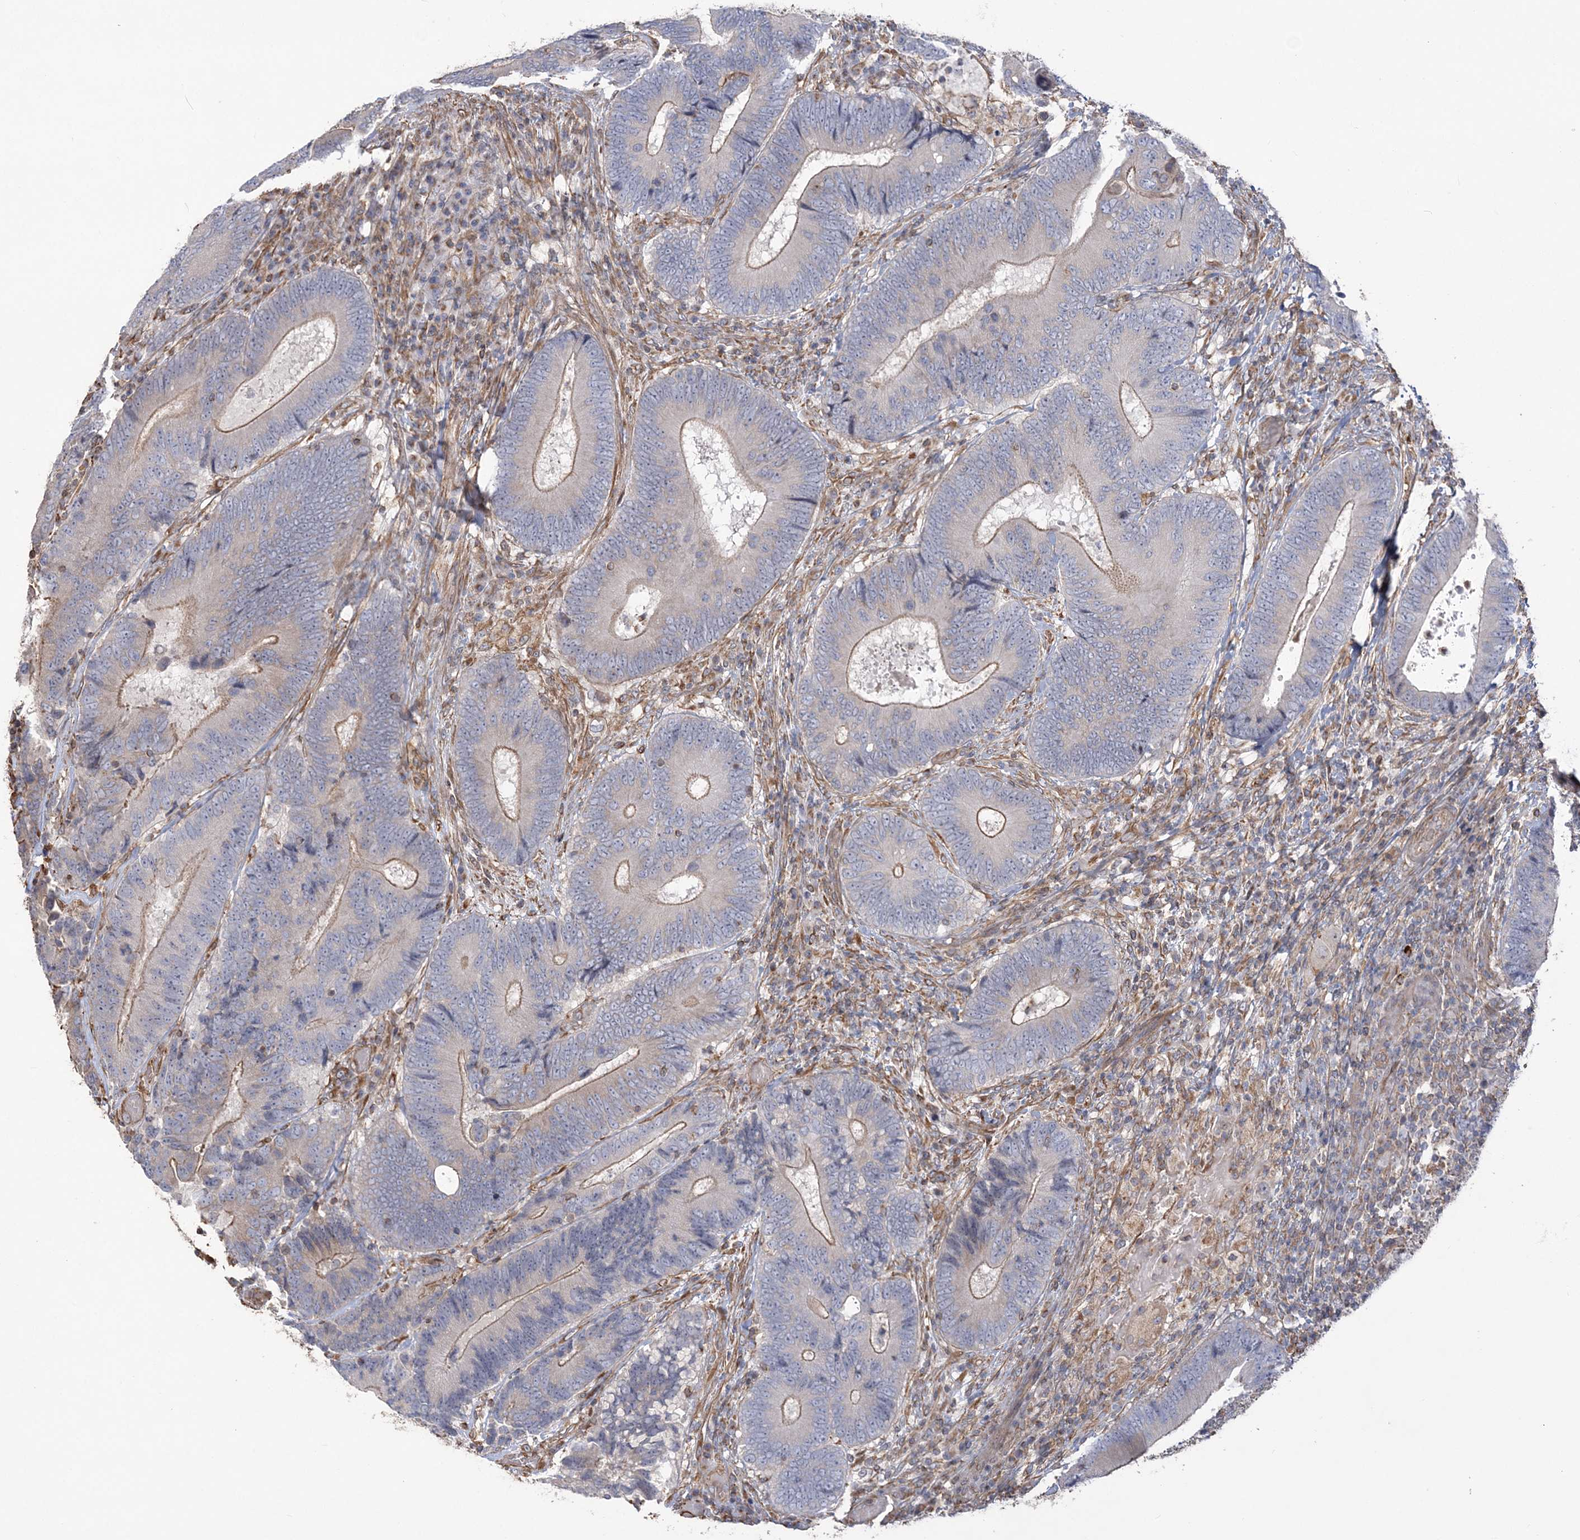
{"staining": {"intensity": "weak", "quantity": "25%-75%", "location": "cytoplasmic/membranous"}, "tissue": "colorectal cancer", "cell_type": "Tumor cells", "image_type": "cancer", "snomed": [{"axis": "morphology", "description": "Adenocarcinoma, NOS"}, {"axis": "topography", "description": "Colon"}], "caption": "Tumor cells display weak cytoplasmic/membranous expression in about 25%-75% of cells in colorectal cancer (adenocarcinoma). (IHC, brightfield microscopy, high magnification).", "gene": "ZNF821", "patient": {"sex": "female", "age": 78}}